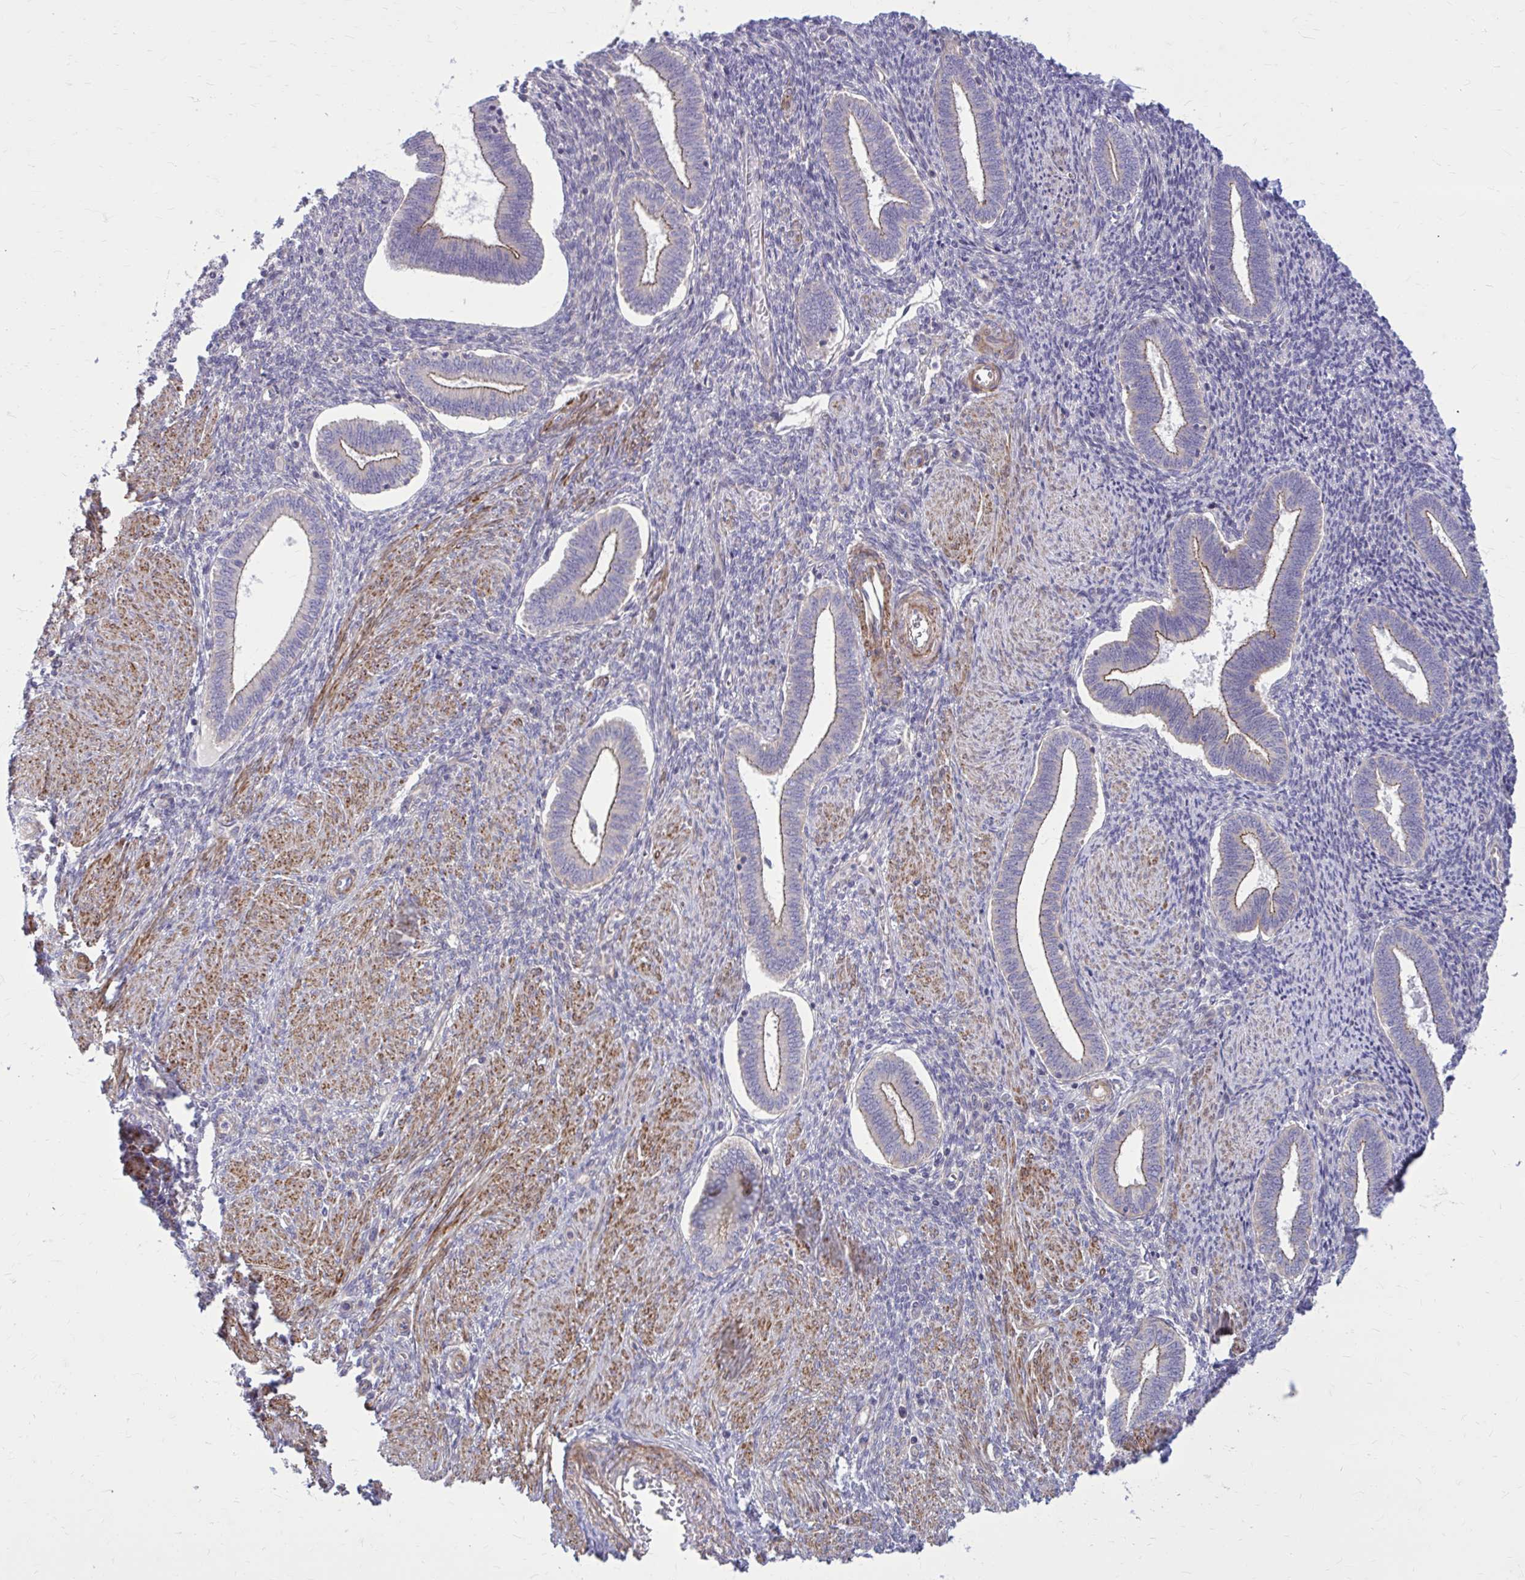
{"staining": {"intensity": "moderate", "quantity": "<25%", "location": "cytoplasmic/membranous"}, "tissue": "endometrium", "cell_type": "Cells in endometrial stroma", "image_type": "normal", "snomed": [{"axis": "morphology", "description": "Normal tissue, NOS"}, {"axis": "topography", "description": "Endometrium"}], "caption": "Immunohistochemistry (IHC) histopathology image of benign human endometrium stained for a protein (brown), which shows low levels of moderate cytoplasmic/membranous expression in about <25% of cells in endometrial stroma.", "gene": "FAP", "patient": {"sex": "female", "age": 42}}